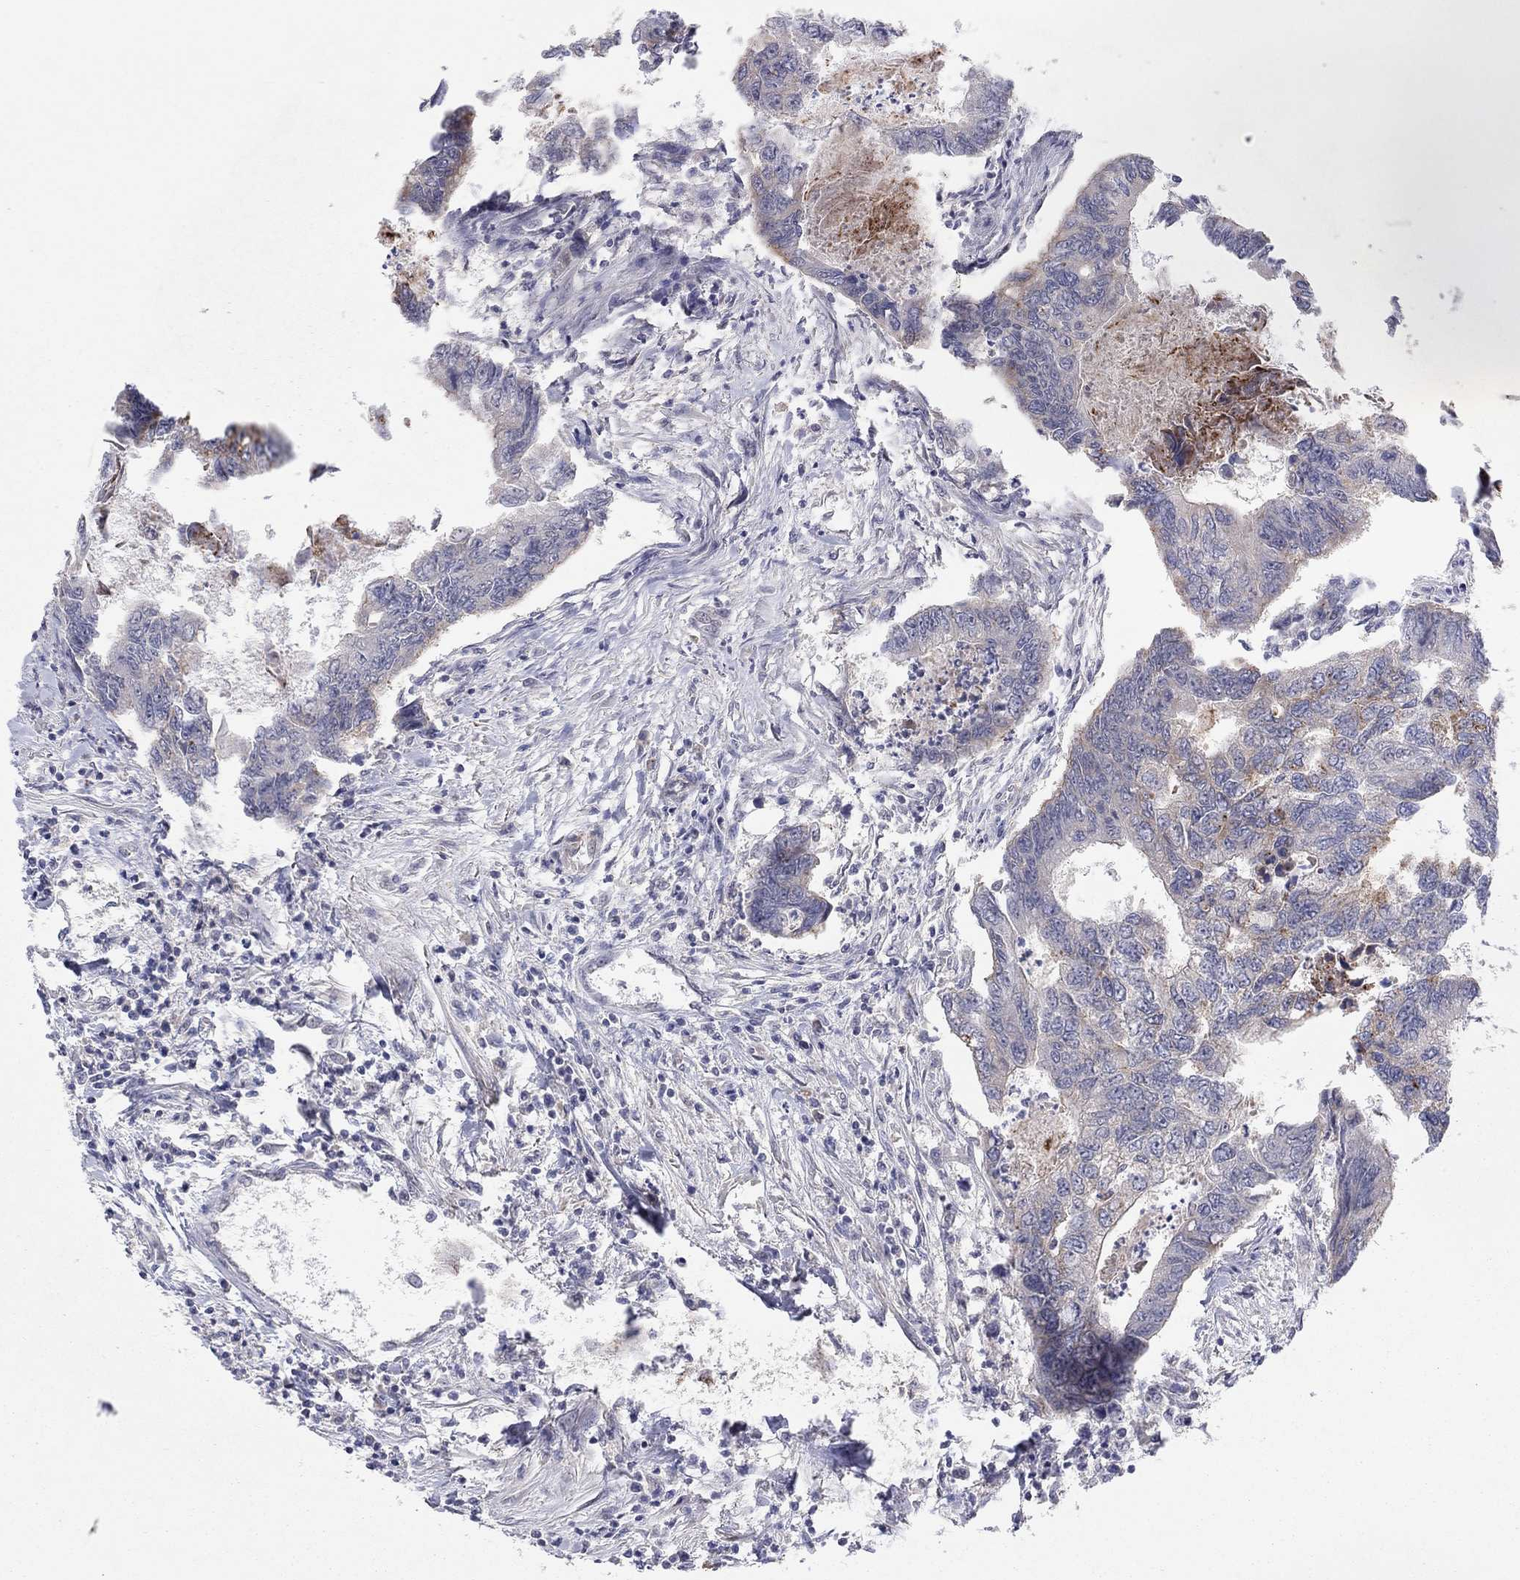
{"staining": {"intensity": "weak", "quantity": "<25%", "location": "cytoplasmic/membranous"}, "tissue": "colorectal cancer", "cell_type": "Tumor cells", "image_type": "cancer", "snomed": [{"axis": "morphology", "description": "Adenocarcinoma, NOS"}, {"axis": "topography", "description": "Colon"}], "caption": "This is an immunohistochemistry image of colorectal adenocarcinoma. There is no expression in tumor cells.", "gene": "CRACDL", "patient": {"sex": "female", "age": 65}}